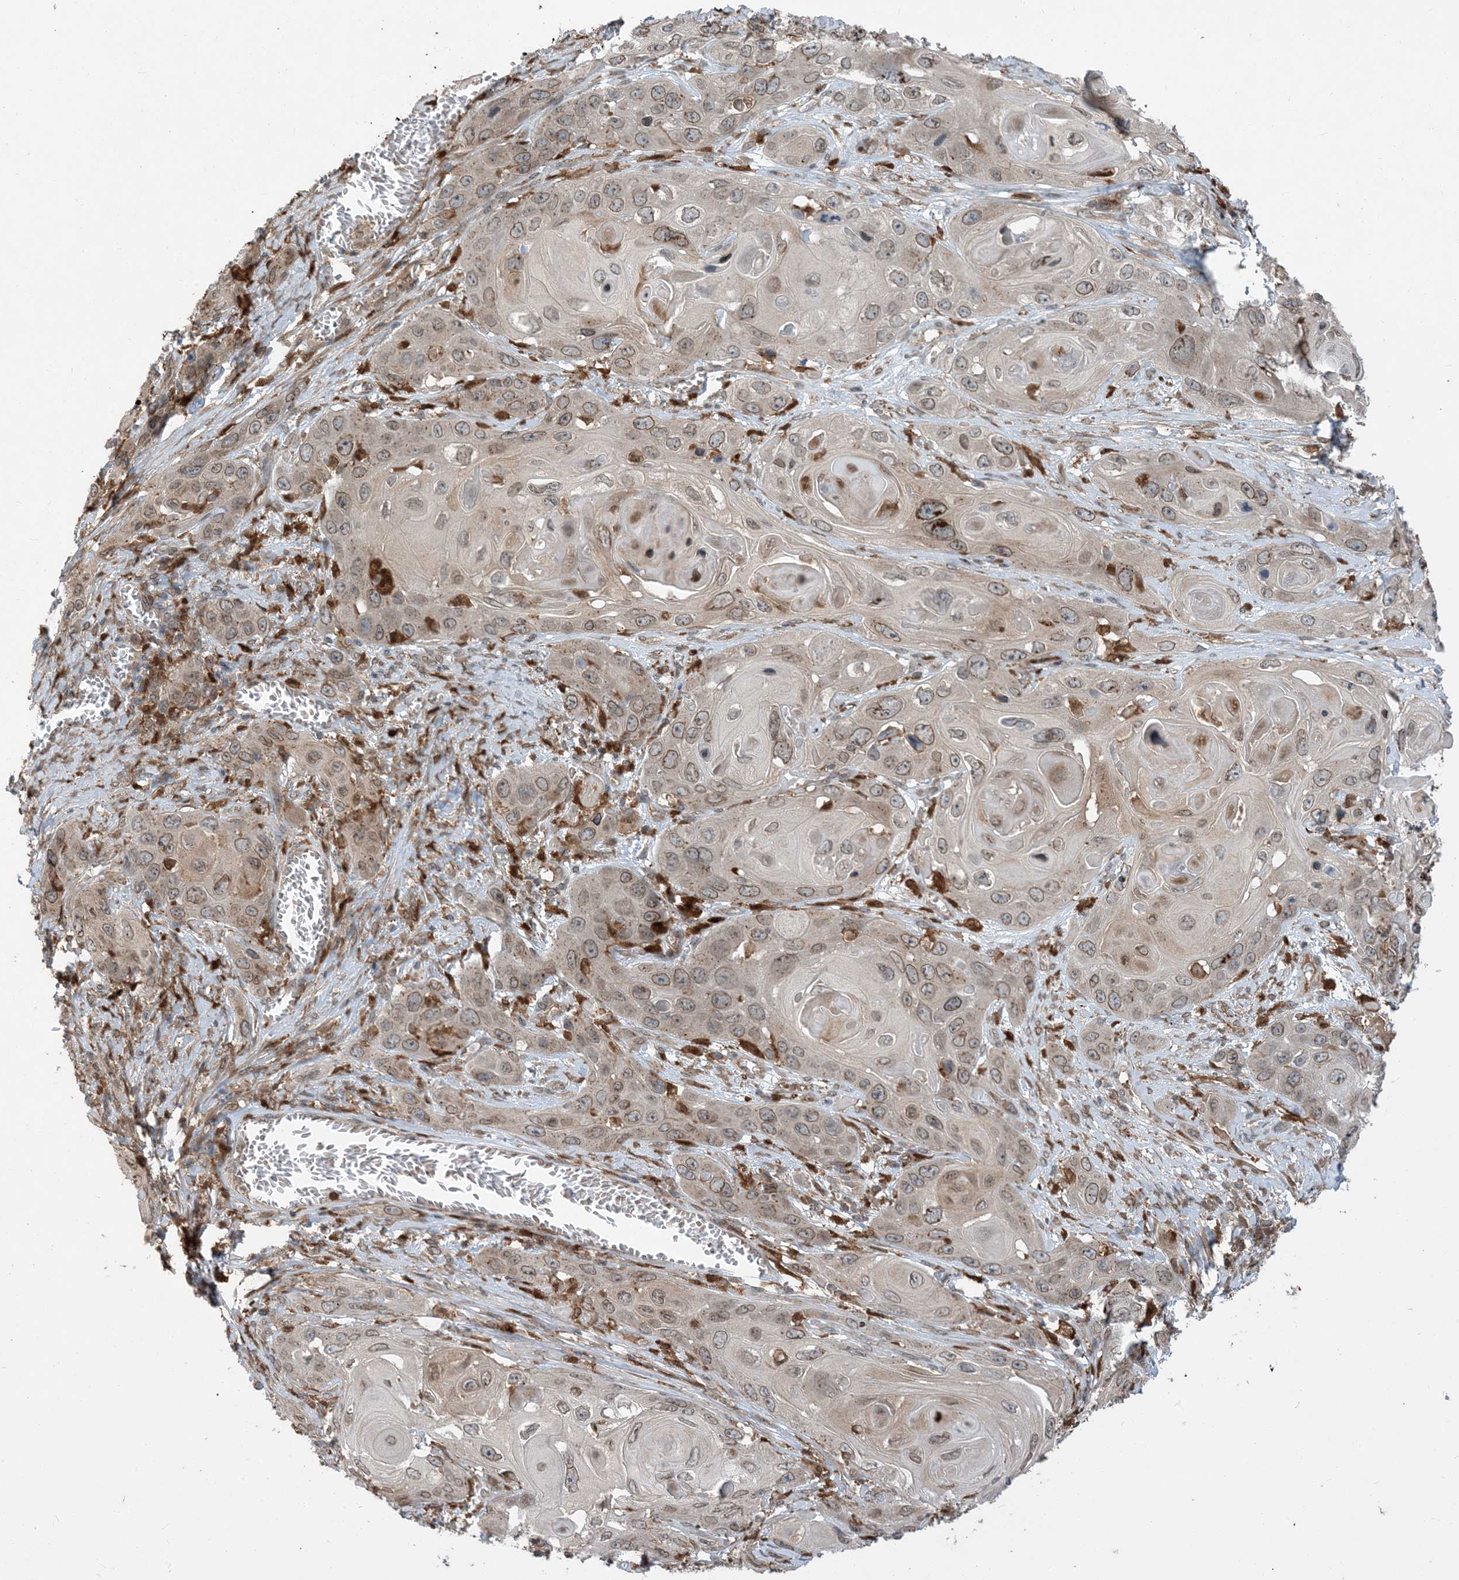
{"staining": {"intensity": "weak", "quantity": ">75%", "location": "cytoplasmic/membranous,nuclear"}, "tissue": "skin cancer", "cell_type": "Tumor cells", "image_type": "cancer", "snomed": [{"axis": "morphology", "description": "Squamous cell carcinoma, NOS"}, {"axis": "topography", "description": "Skin"}], "caption": "This micrograph shows skin cancer (squamous cell carcinoma) stained with immunohistochemistry (IHC) to label a protein in brown. The cytoplasmic/membranous and nuclear of tumor cells show weak positivity for the protein. Nuclei are counter-stained blue.", "gene": "NAGK", "patient": {"sex": "male", "age": 55}}